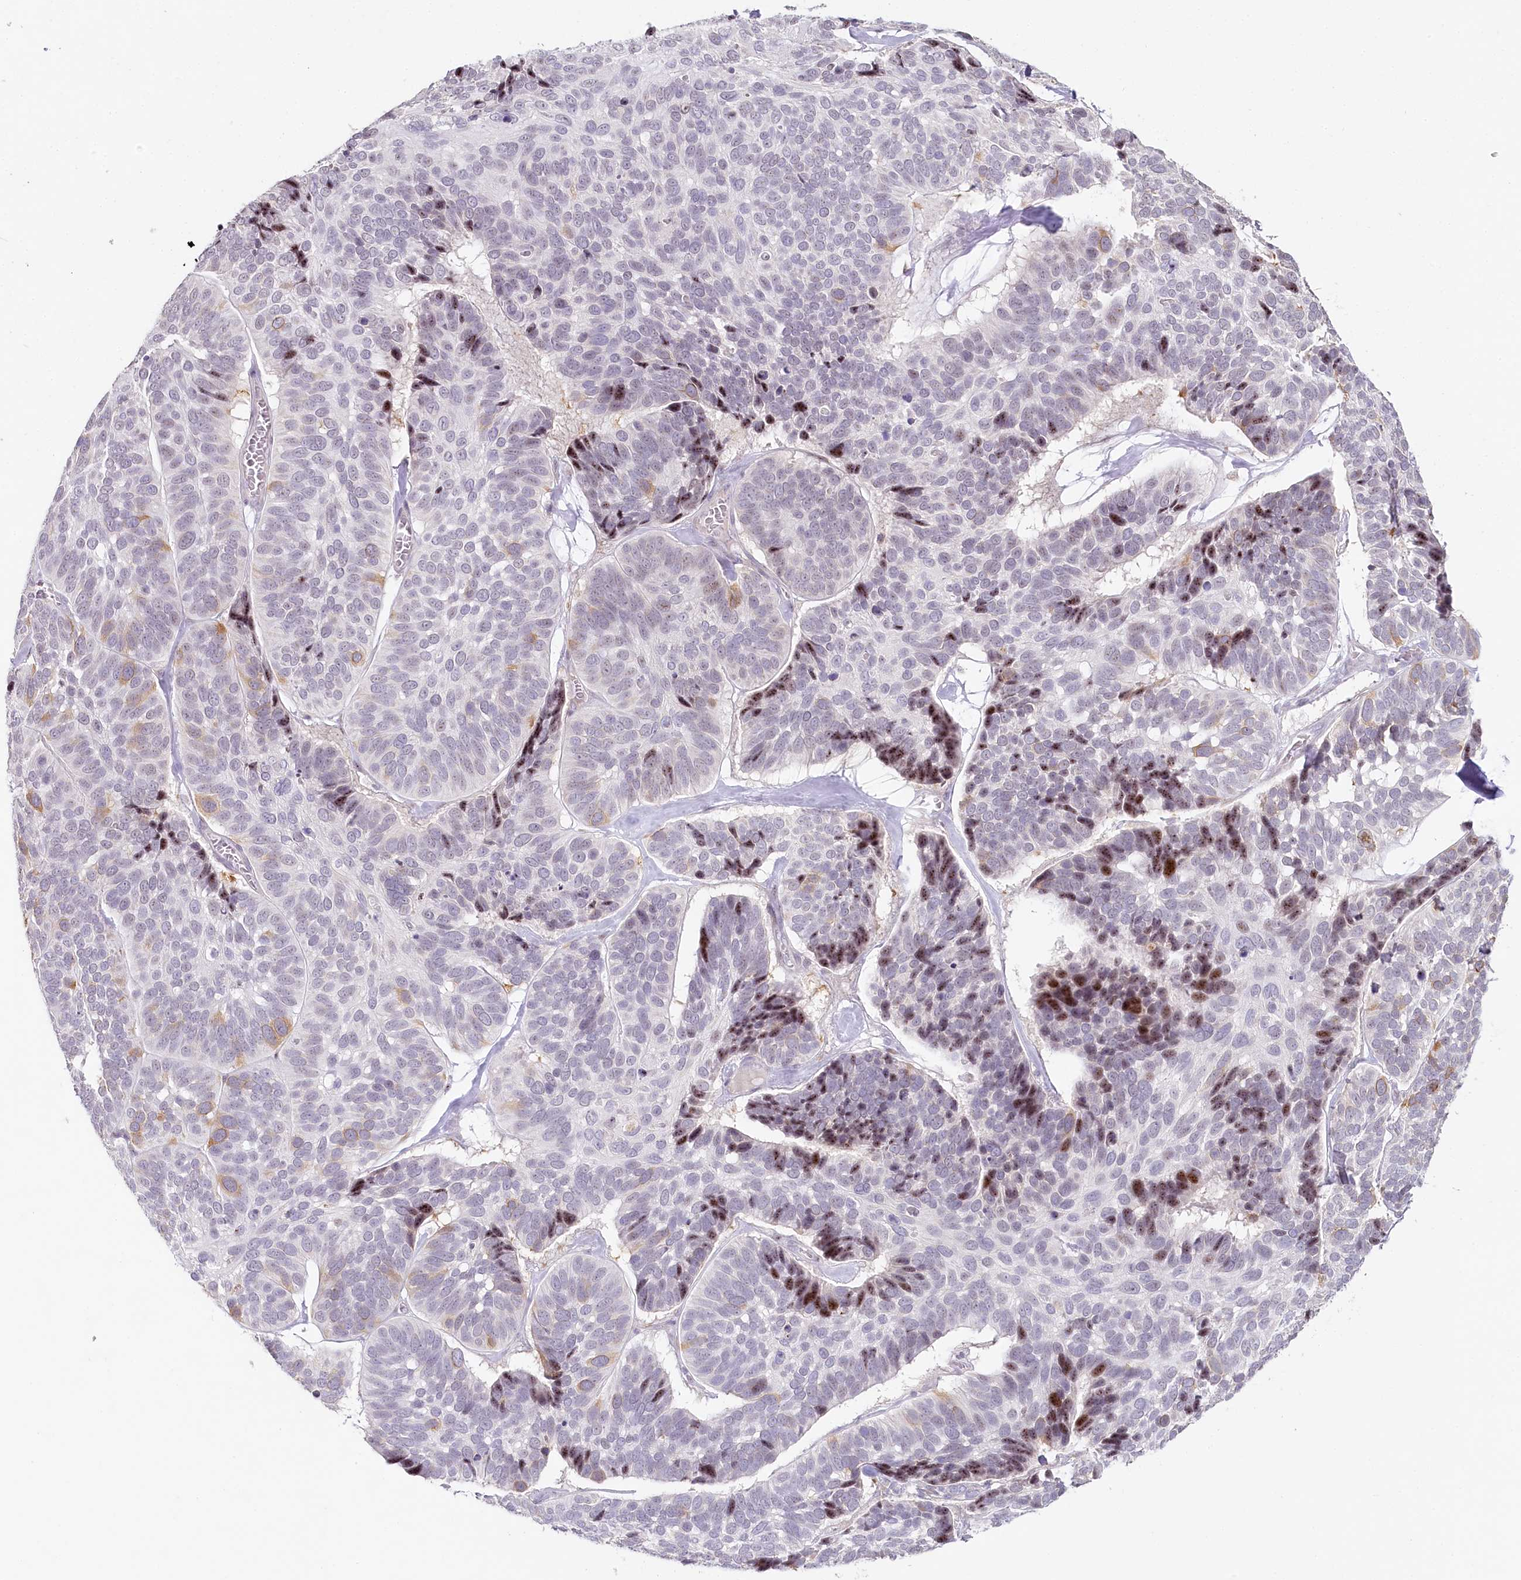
{"staining": {"intensity": "moderate", "quantity": "<25%", "location": "nuclear"}, "tissue": "skin cancer", "cell_type": "Tumor cells", "image_type": "cancer", "snomed": [{"axis": "morphology", "description": "Basal cell carcinoma"}, {"axis": "topography", "description": "Skin"}], "caption": "About <25% of tumor cells in human skin basal cell carcinoma display moderate nuclear protein positivity as visualized by brown immunohistochemical staining.", "gene": "HPD", "patient": {"sex": "male", "age": 62}}